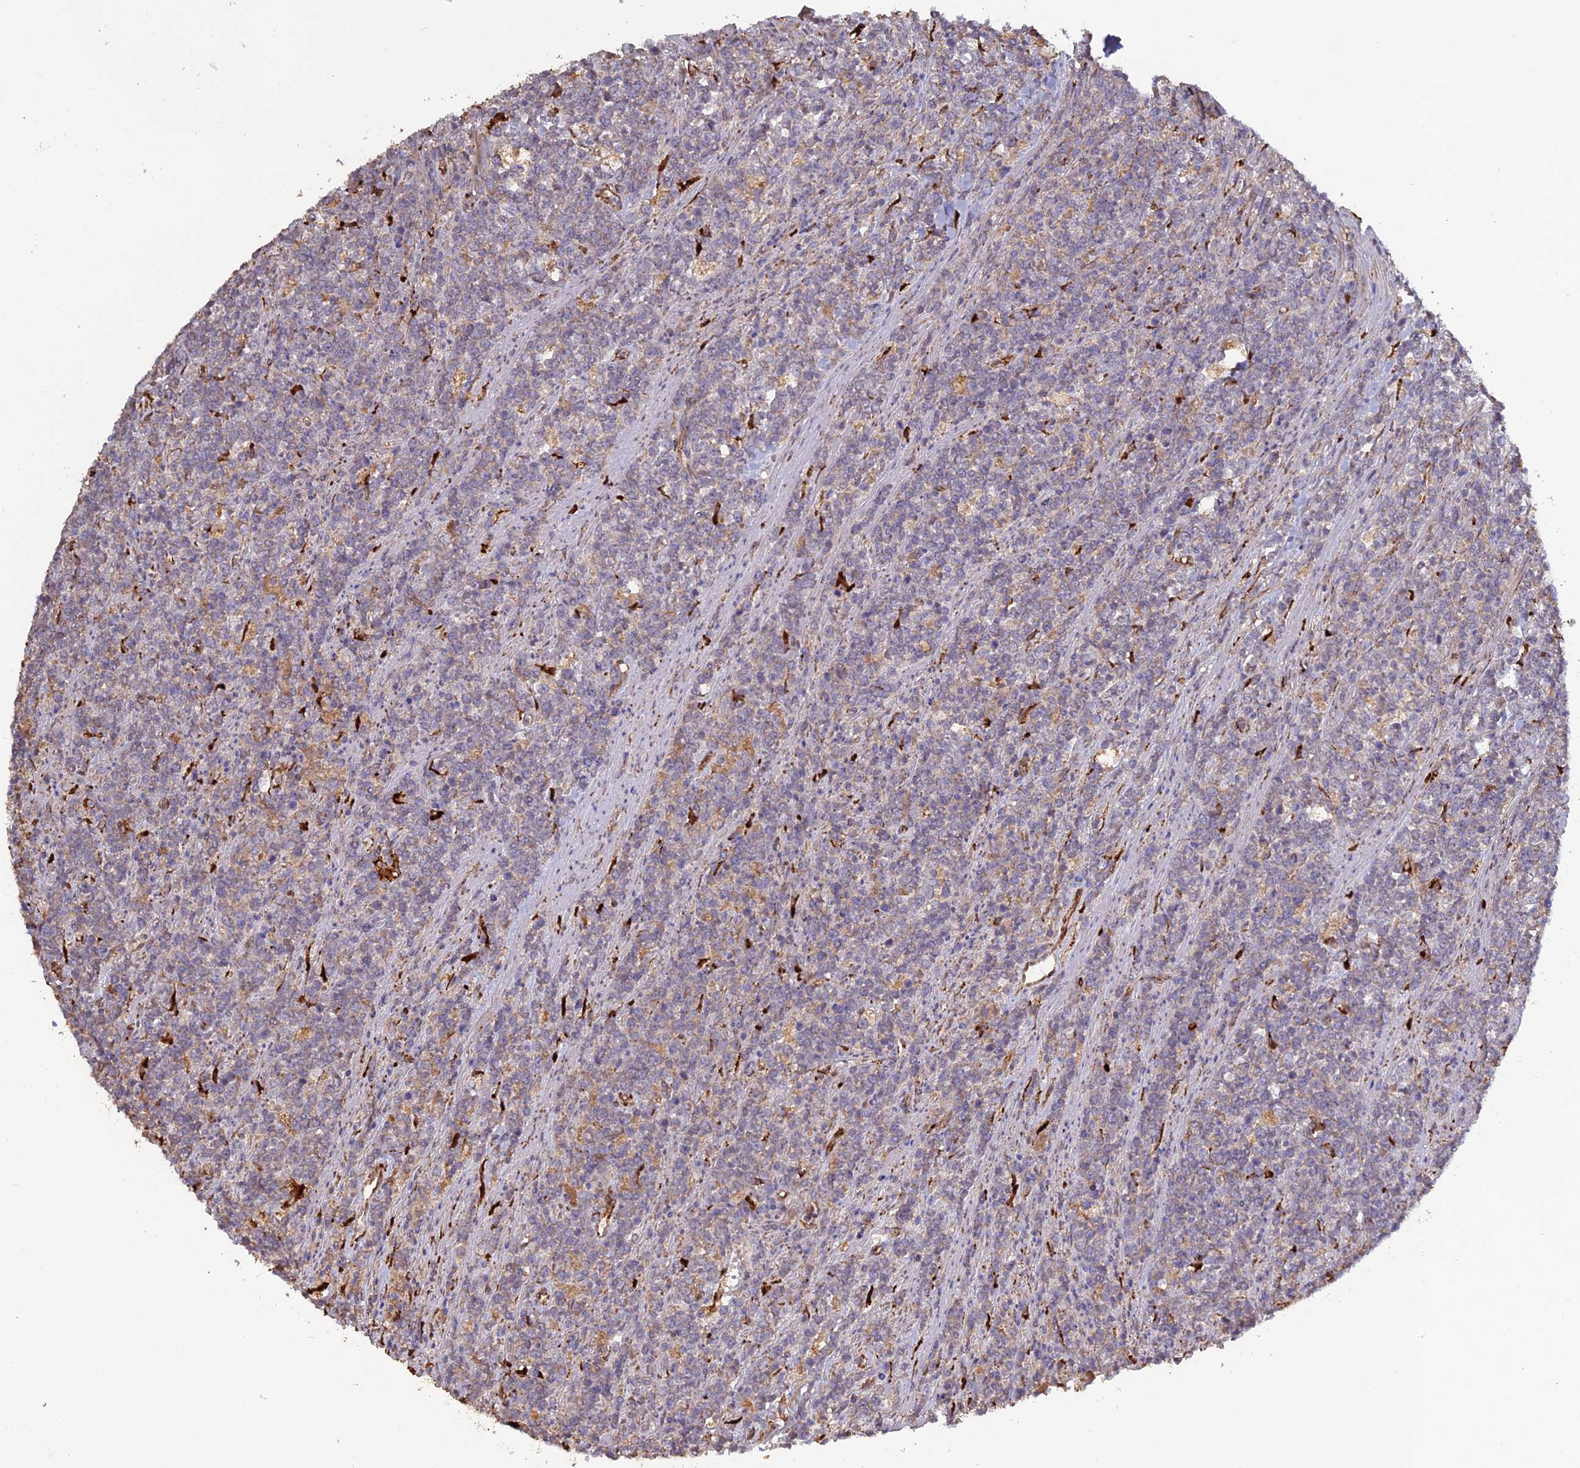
{"staining": {"intensity": "negative", "quantity": "none", "location": "none"}, "tissue": "lymphoma", "cell_type": "Tumor cells", "image_type": "cancer", "snomed": [{"axis": "morphology", "description": "Malignant lymphoma, non-Hodgkin's type, High grade"}, {"axis": "topography", "description": "Small intestine"}], "caption": "This histopathology image is of lymphoma stained with immunohistochemistry to label a protein in brown with the nuclei are counter-stained blue. There is no staining in tumor cells.", "gene": "PPIC", "patient": {"sex": "male", "age": 8}}